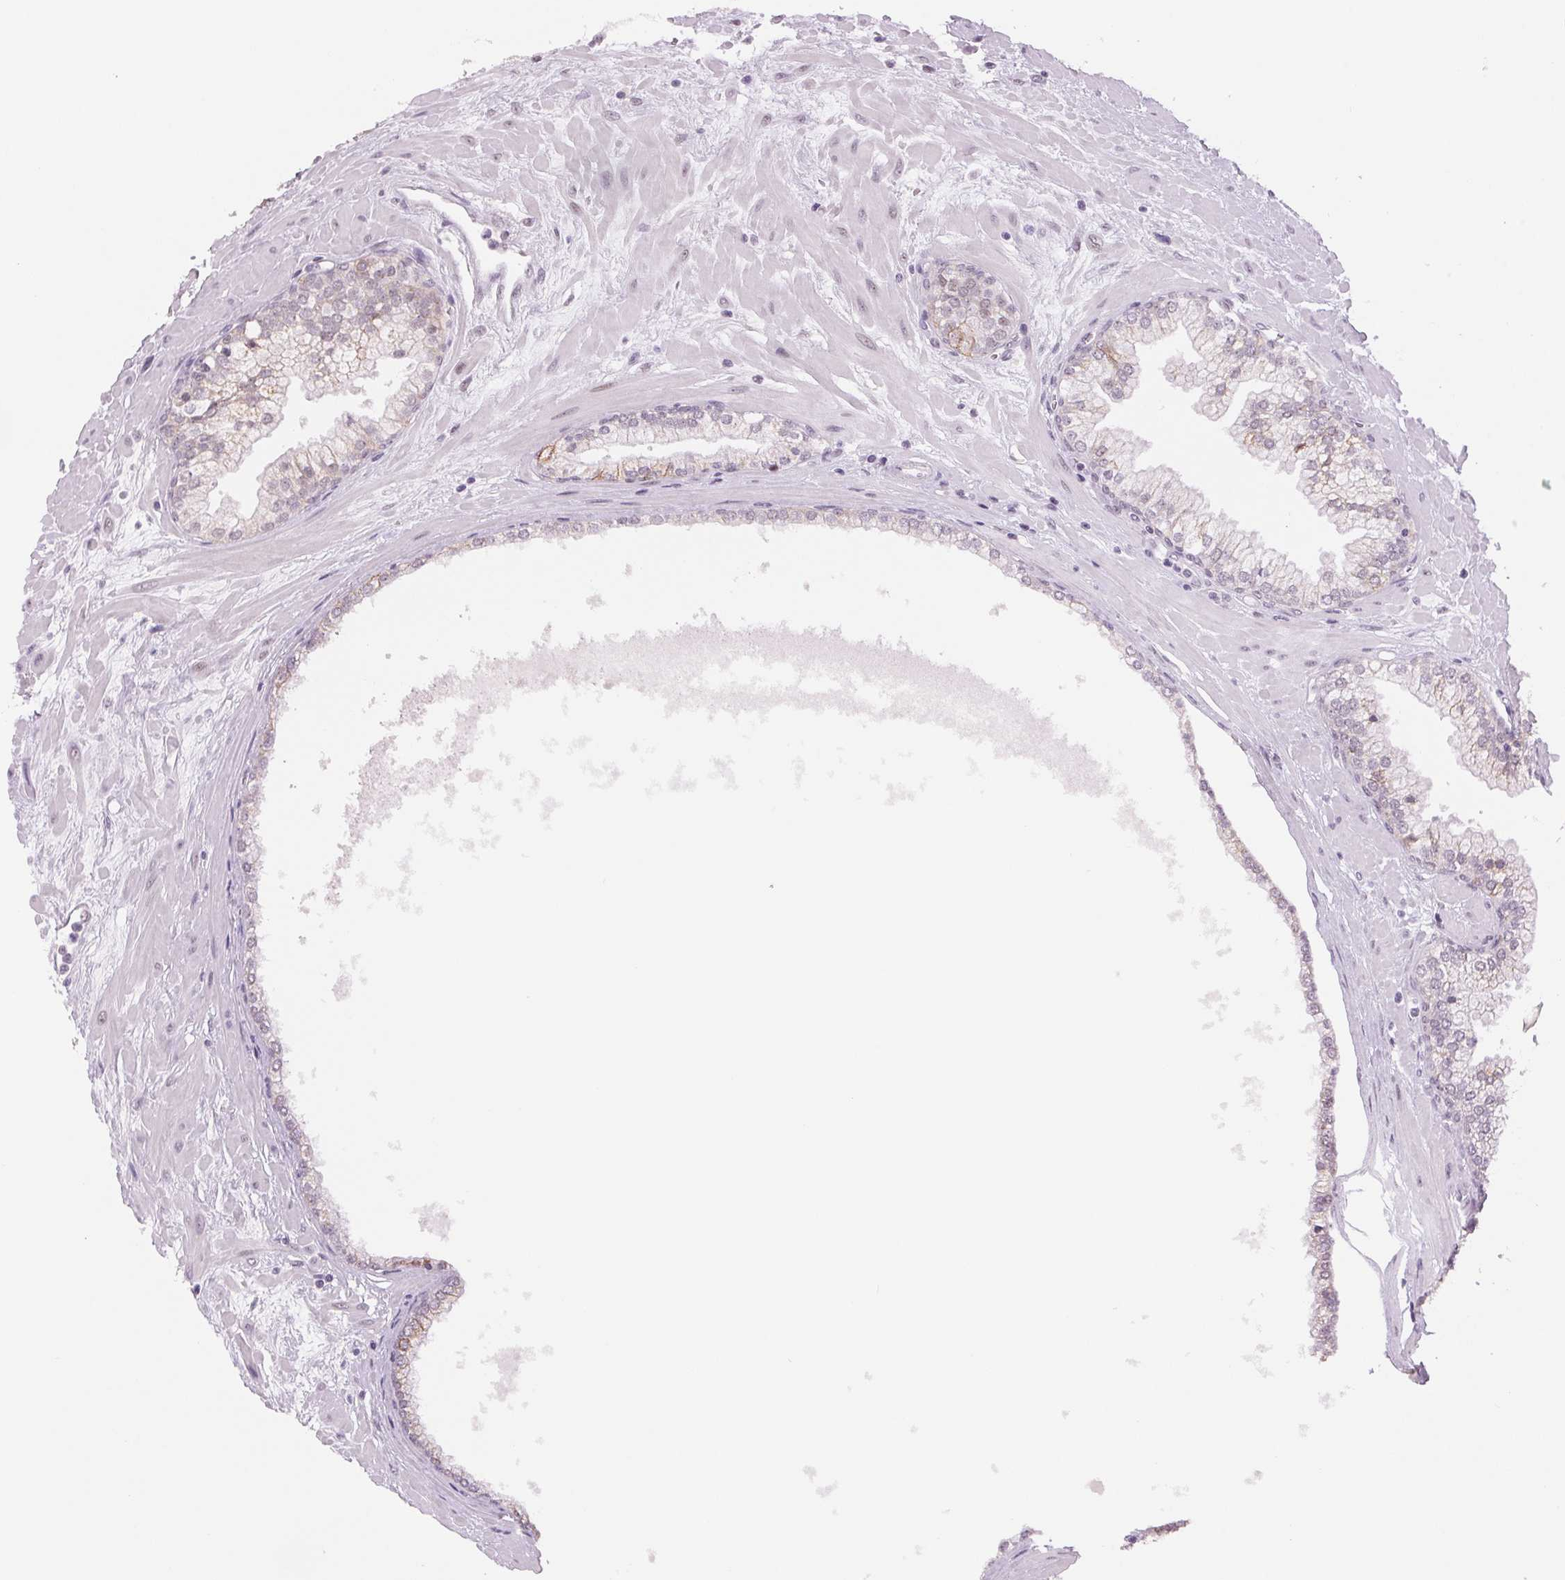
{"staining": {"intensity": "weak", "quantity": "25%-75%", "location": "nuclear"}, "tissue": "prostate", "cell_type": "Glandular cells", "image_type": "normal", "snomed": [{"axis": "morphology", "description": "Normal tissue, NOS"}, {"axis": "topography", "description": "Prostate"}, {"axis": "topography", "description": "Peripheral nerve tissue"}], "caption": "An immunohistochemistry photomicrograph of unremarkable tissue is shown. Protein staining in brown shows weak nuclear positivity in prostate within glandular cells. The staining was performed using DAB (3,3'-diaminobenzidine), with brown indicating positive protein expression. Nuclei are stained blue with hematoxylin.", "gene": "ZC3H14", "patient": {"sex": "male", "age": 61}}